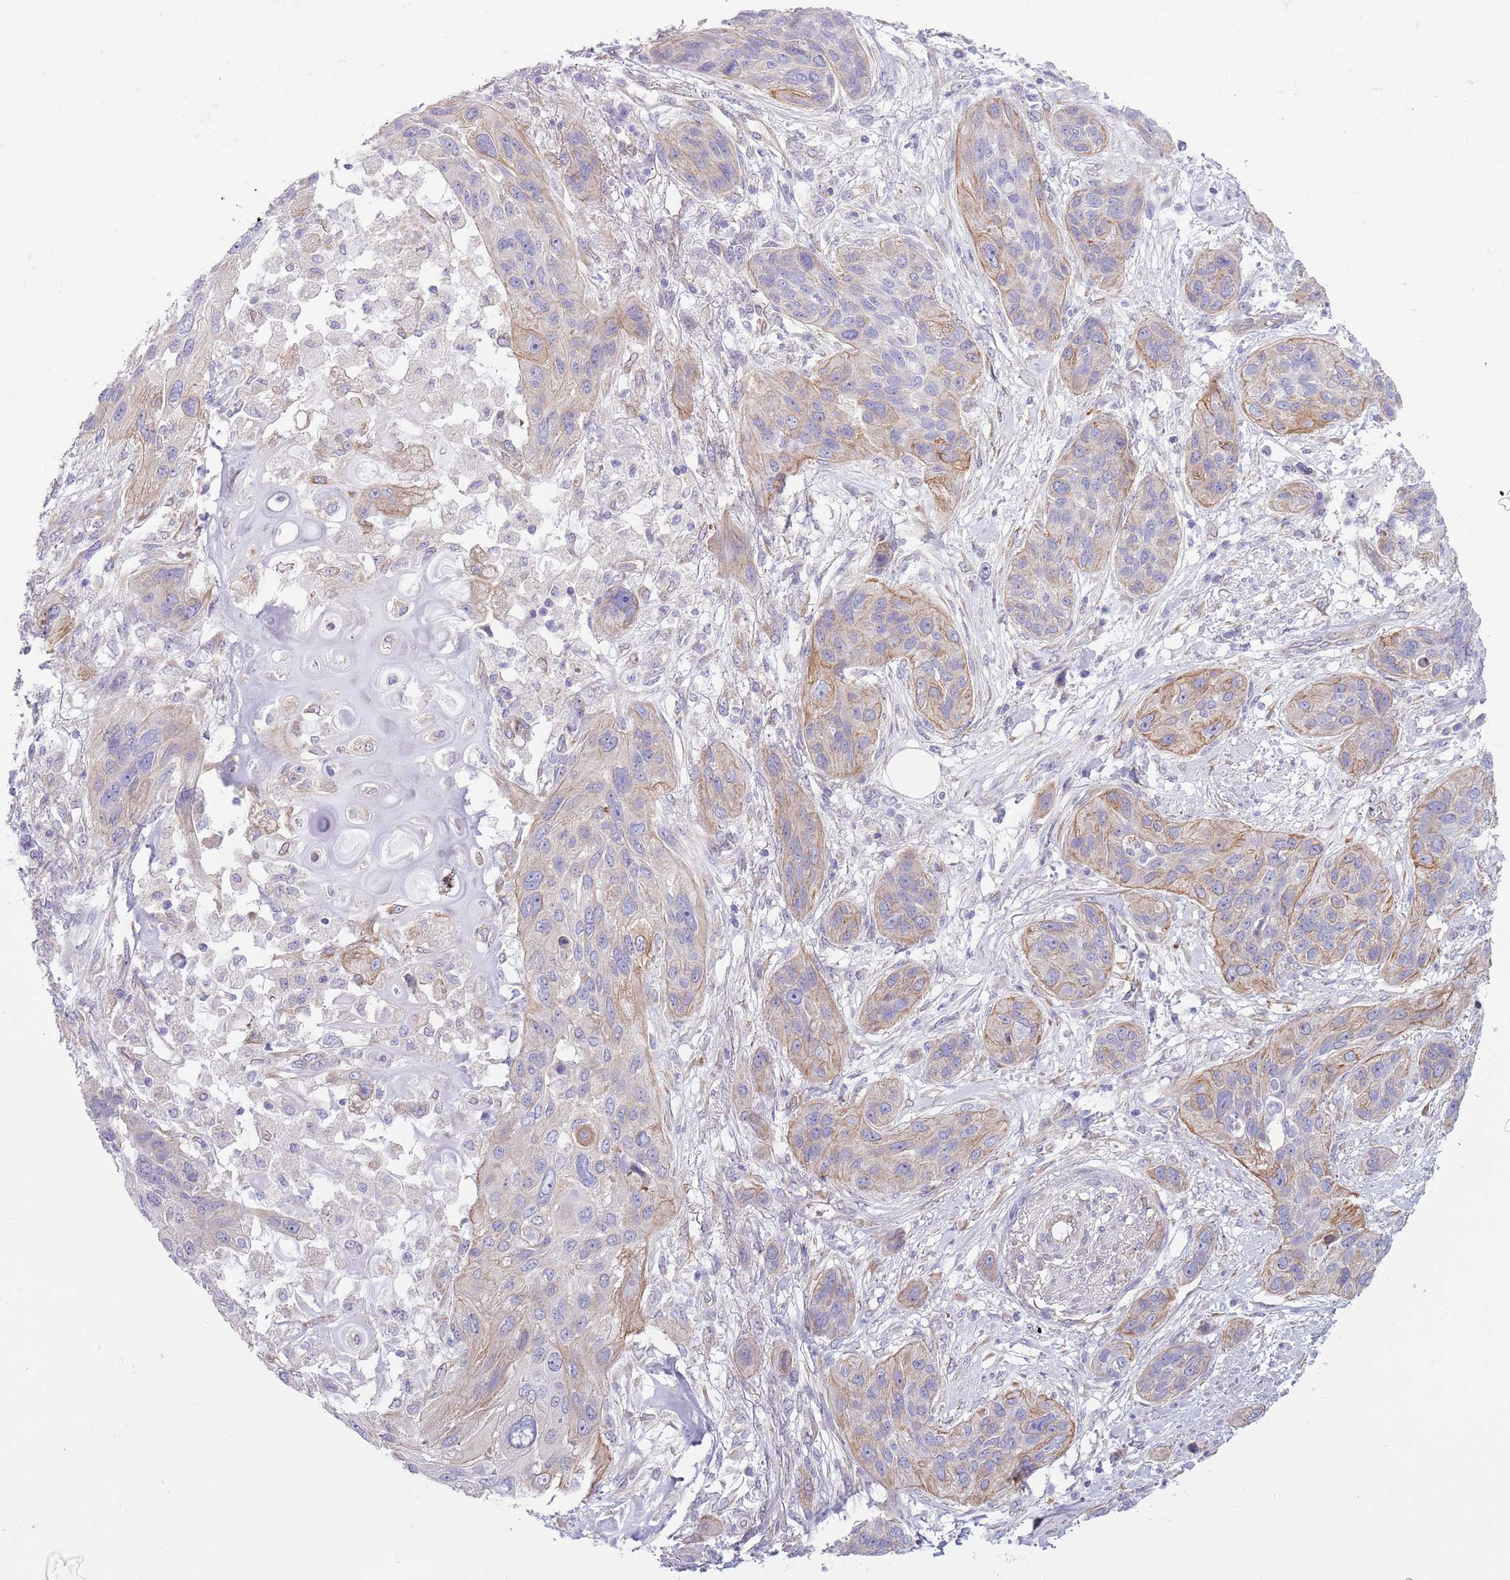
{"staining": {"intensity": "moderate", "quantity": "25%-75%", "location": "cytoplasmic/membranous"}, "tissue": "lung cancer", "cell_type": "Tumor cells", "image_type": "cancer", "snomed": [{"axis": "morphology", "description": "Squamous cell carcinoma, NOS"}, {"axis": "topography", "description": "Lung"}], "caption": "Lung cancer (squamous cell carcinoma) stained with immunohistochemistry displays moderate cytoplasmic/membranous expression in approximately 25%-75% of tumor cells.", "gene": "RBP3", "patient": {"sex": "female", "age": 70}}